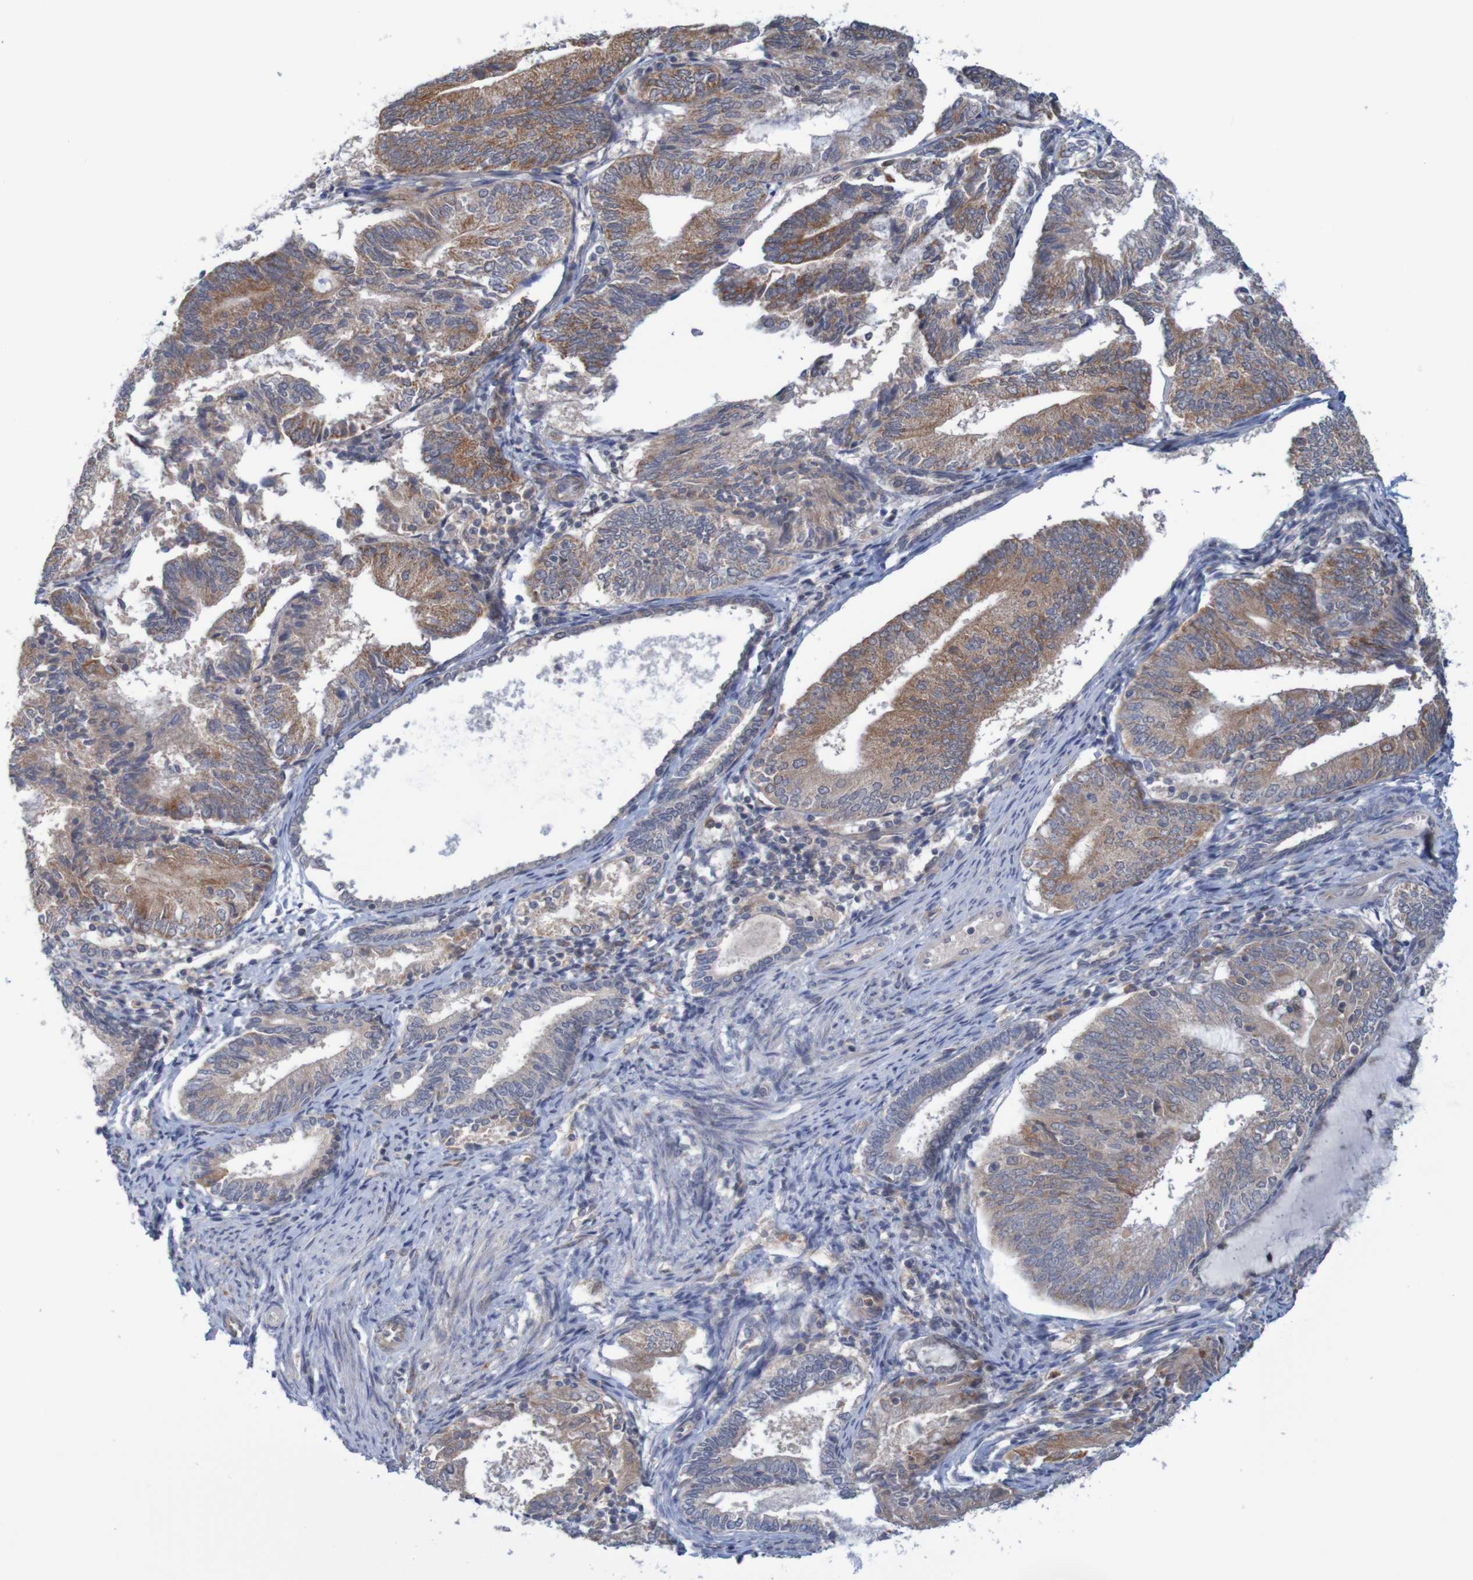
{"staining": {"intensity": "moderate", "quantity": ">75%", "location": "cytoplasmic/membranous"}, "tissue": "endometrial cancer", "cell_type": "Tumor cells", "image_type": "cancer", "snomed": [{"axis": "morphology", "description": "Adenocarcinoma, NOS"}, {"axis": "topography", "description": "Endometrium"}], "caption": "This histopathology image shows immunohistochemistry (IHC) staining of human adenocarcinoma (endometrial), with medium moderate cytoplasmic/membranous staining in approximately >75% of tumor cells.", "gene": "NAV2", "patient": {"sex": "female", "age": 81}}